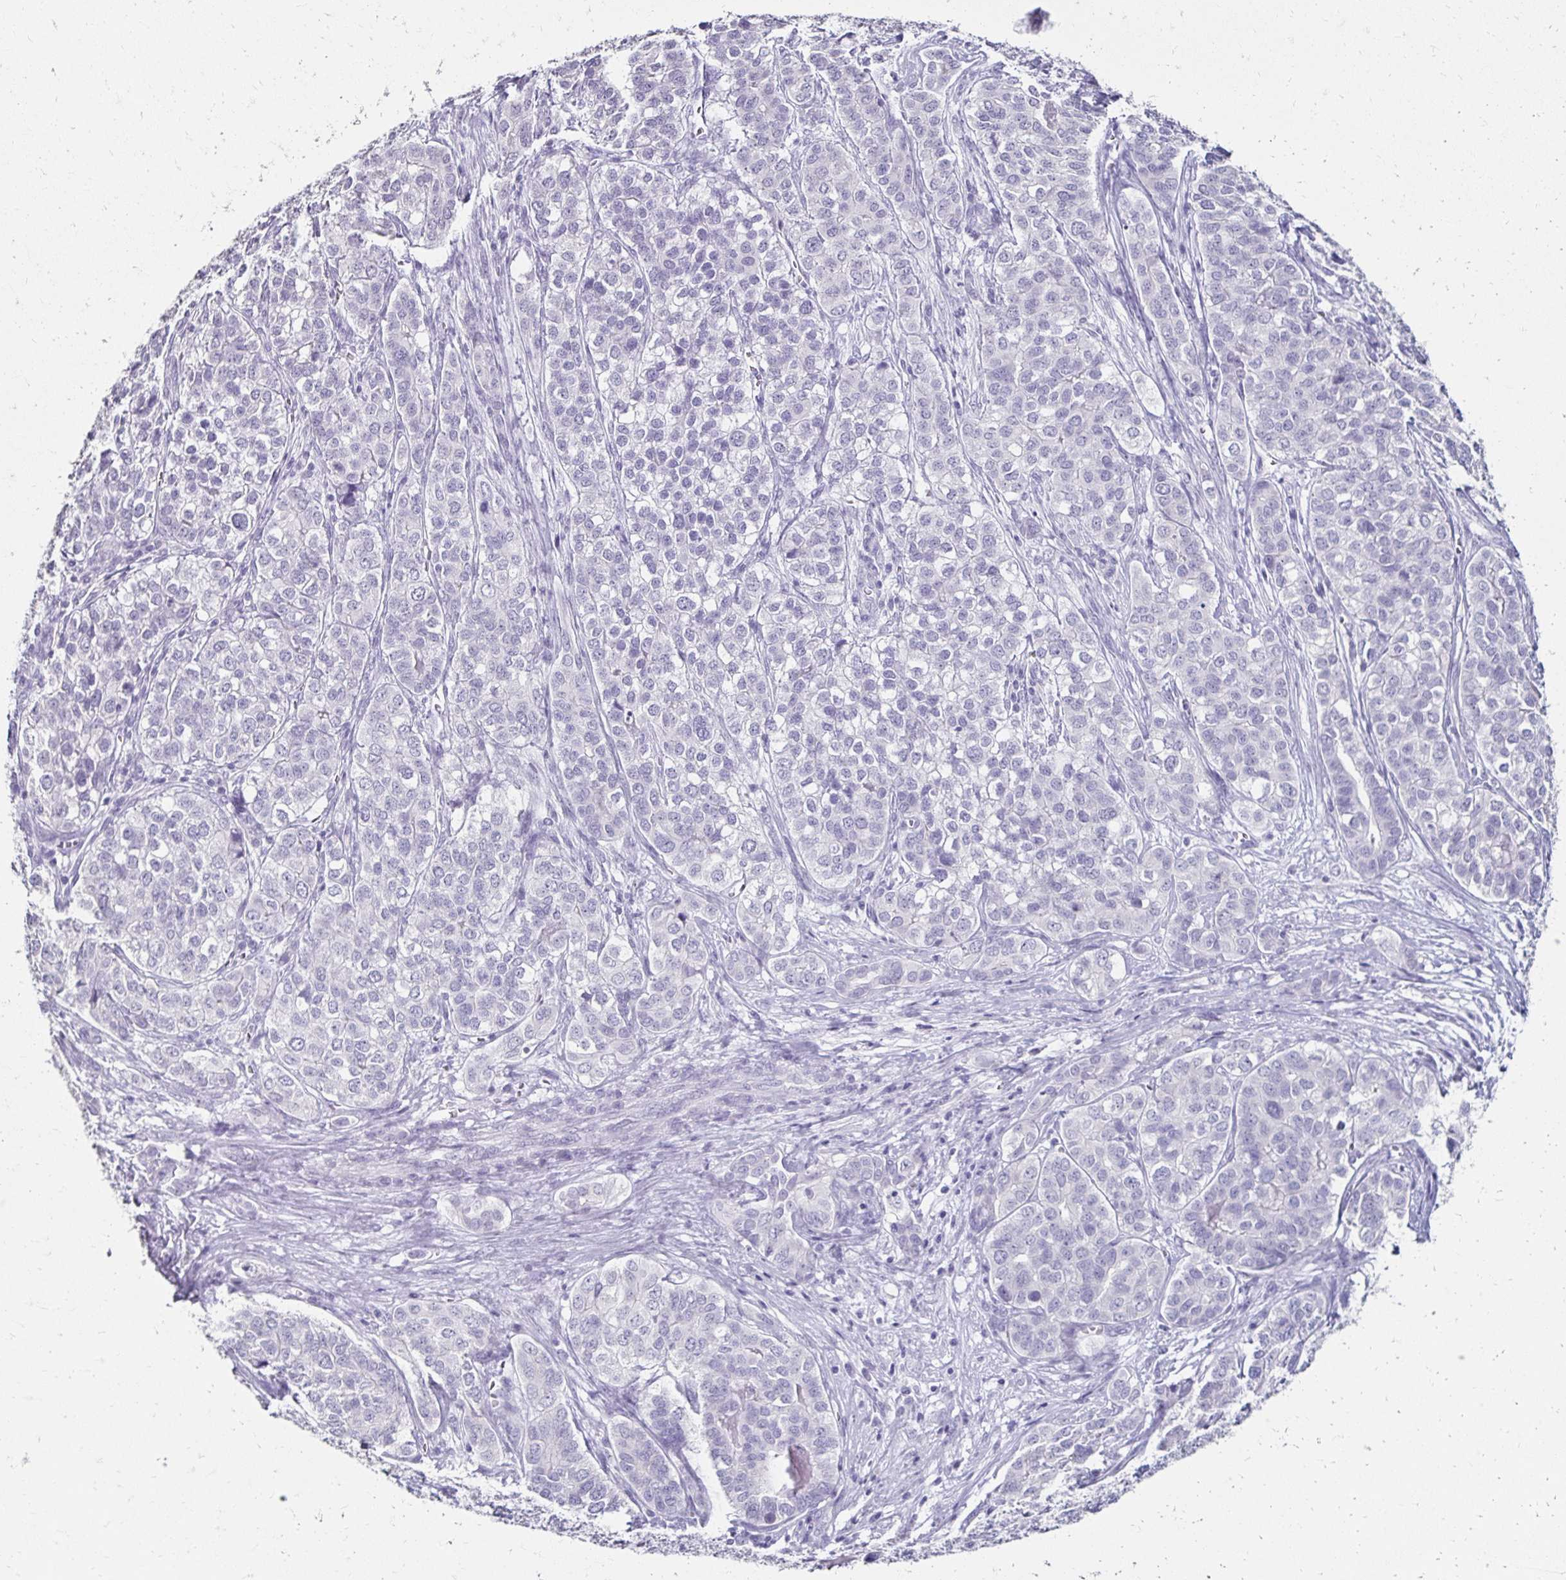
{"staining": {"intensity": "negative", "quantity": "none", "location": "none"}, "tissue": "liver cancer", "cell_type": "Tumor cells", "image_type": "cancer", "snomed": [{"axis": "morphology", "description": "Cholangiocarcinoma"}, {"axis": "topography", "description": "Liver"}], "caption": "The IHC histopathology image has no significant staining in tumor cells of liver cholangiocarcinoma tissue.", "gene": "TOMM34", "patient": {"sex": "male", "age": 56}}